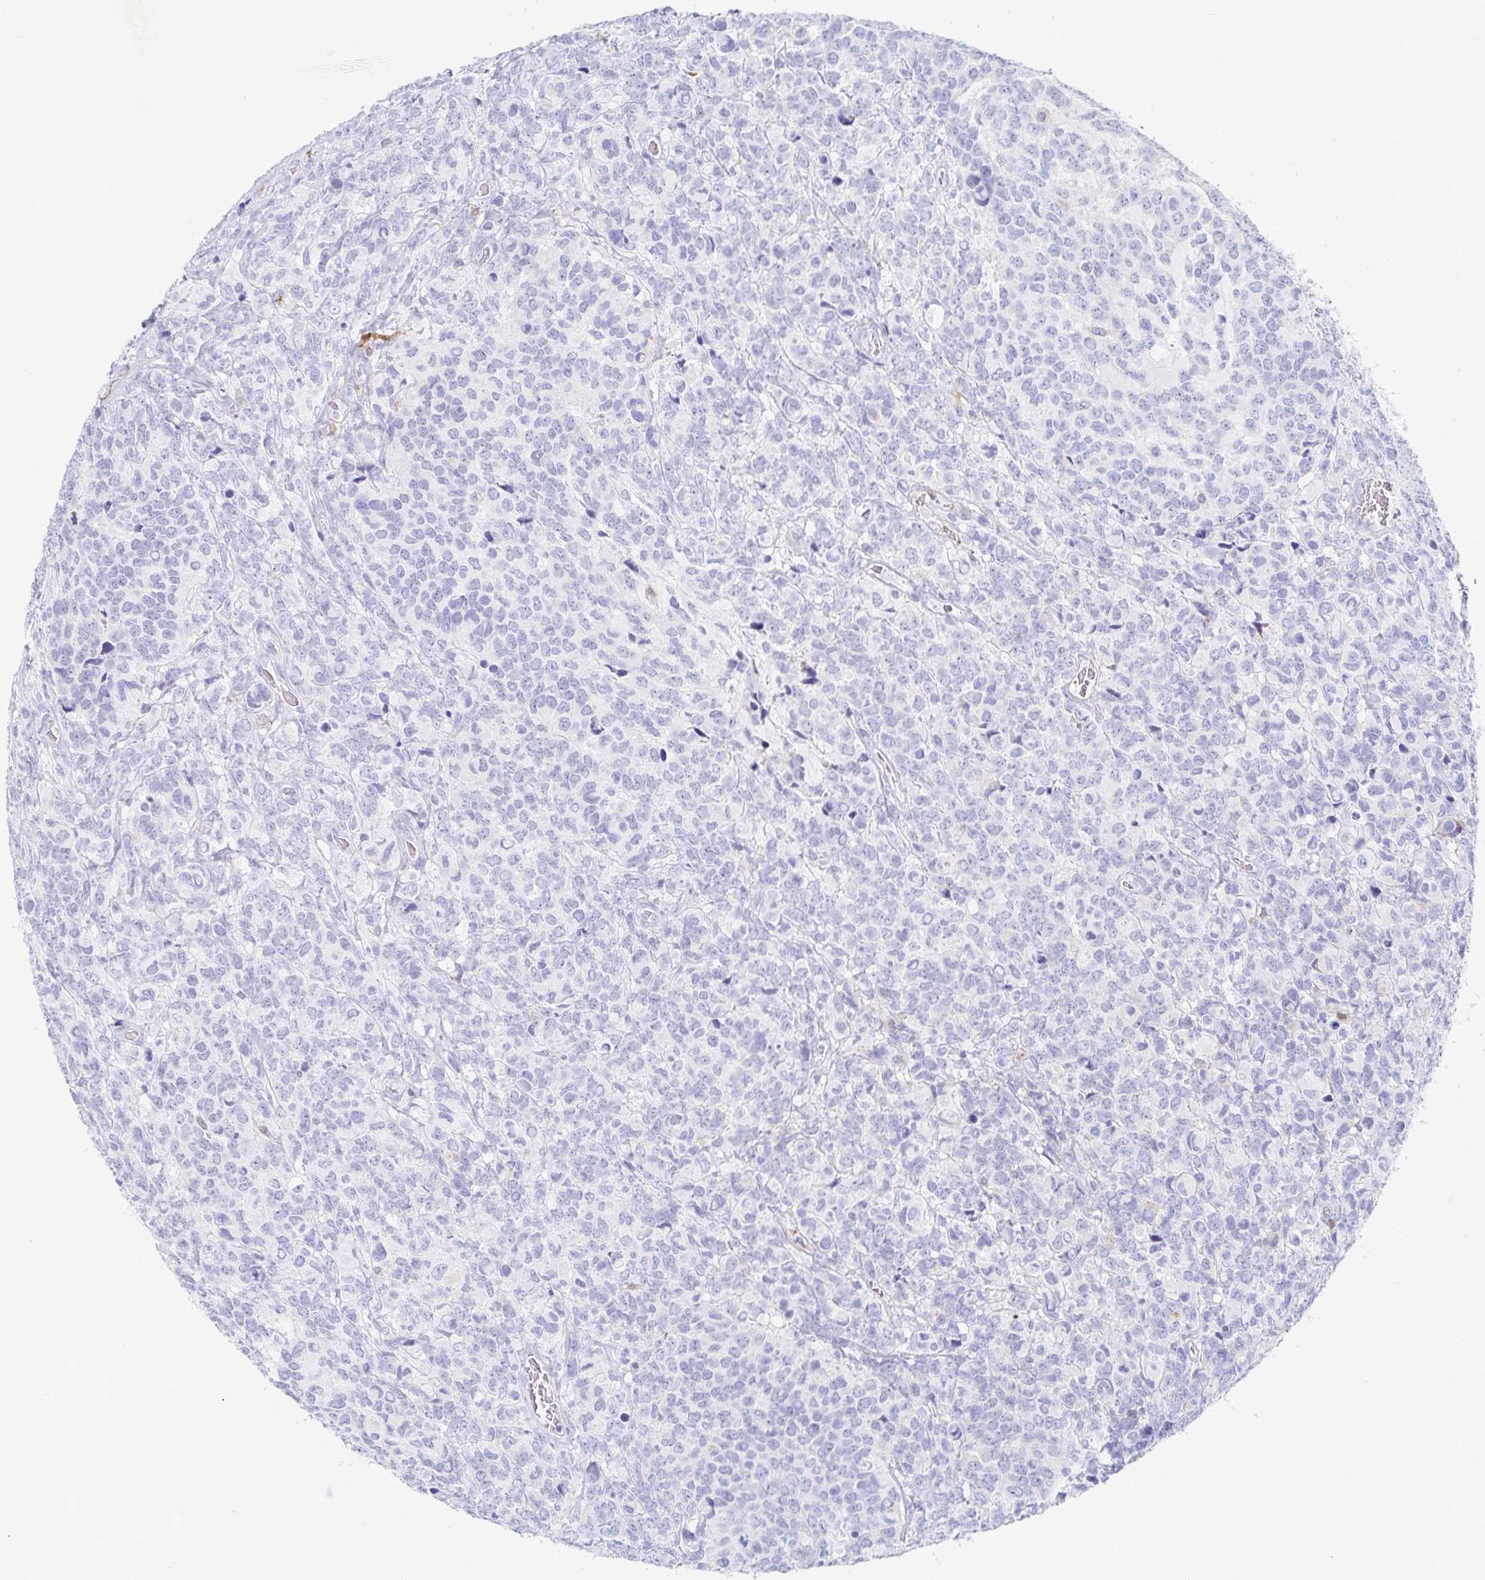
{"staining": {"intensity": "negative", "quantity": "none", "location": "none"}, "tissue": "glioma", "cell_type": "Tumor cells", "image_type": "cancer", "snomed": [{"axis": "morphology", "description": "Glioma, malignant, High grade"}, {"axis": "topography", "description": "Brain"}], "caption": "High power microscopy histopathology image of an immunohistochemistry image of glioma, revealing no significant positivity in tumor cells. (Stains: DAB immunohistochemistry with hematoxylin counter stain, Microscopy: brightfield microscopy at high magnification).", "gene": "OR2A4", "patient": {"sex": "male", "age": 39}}